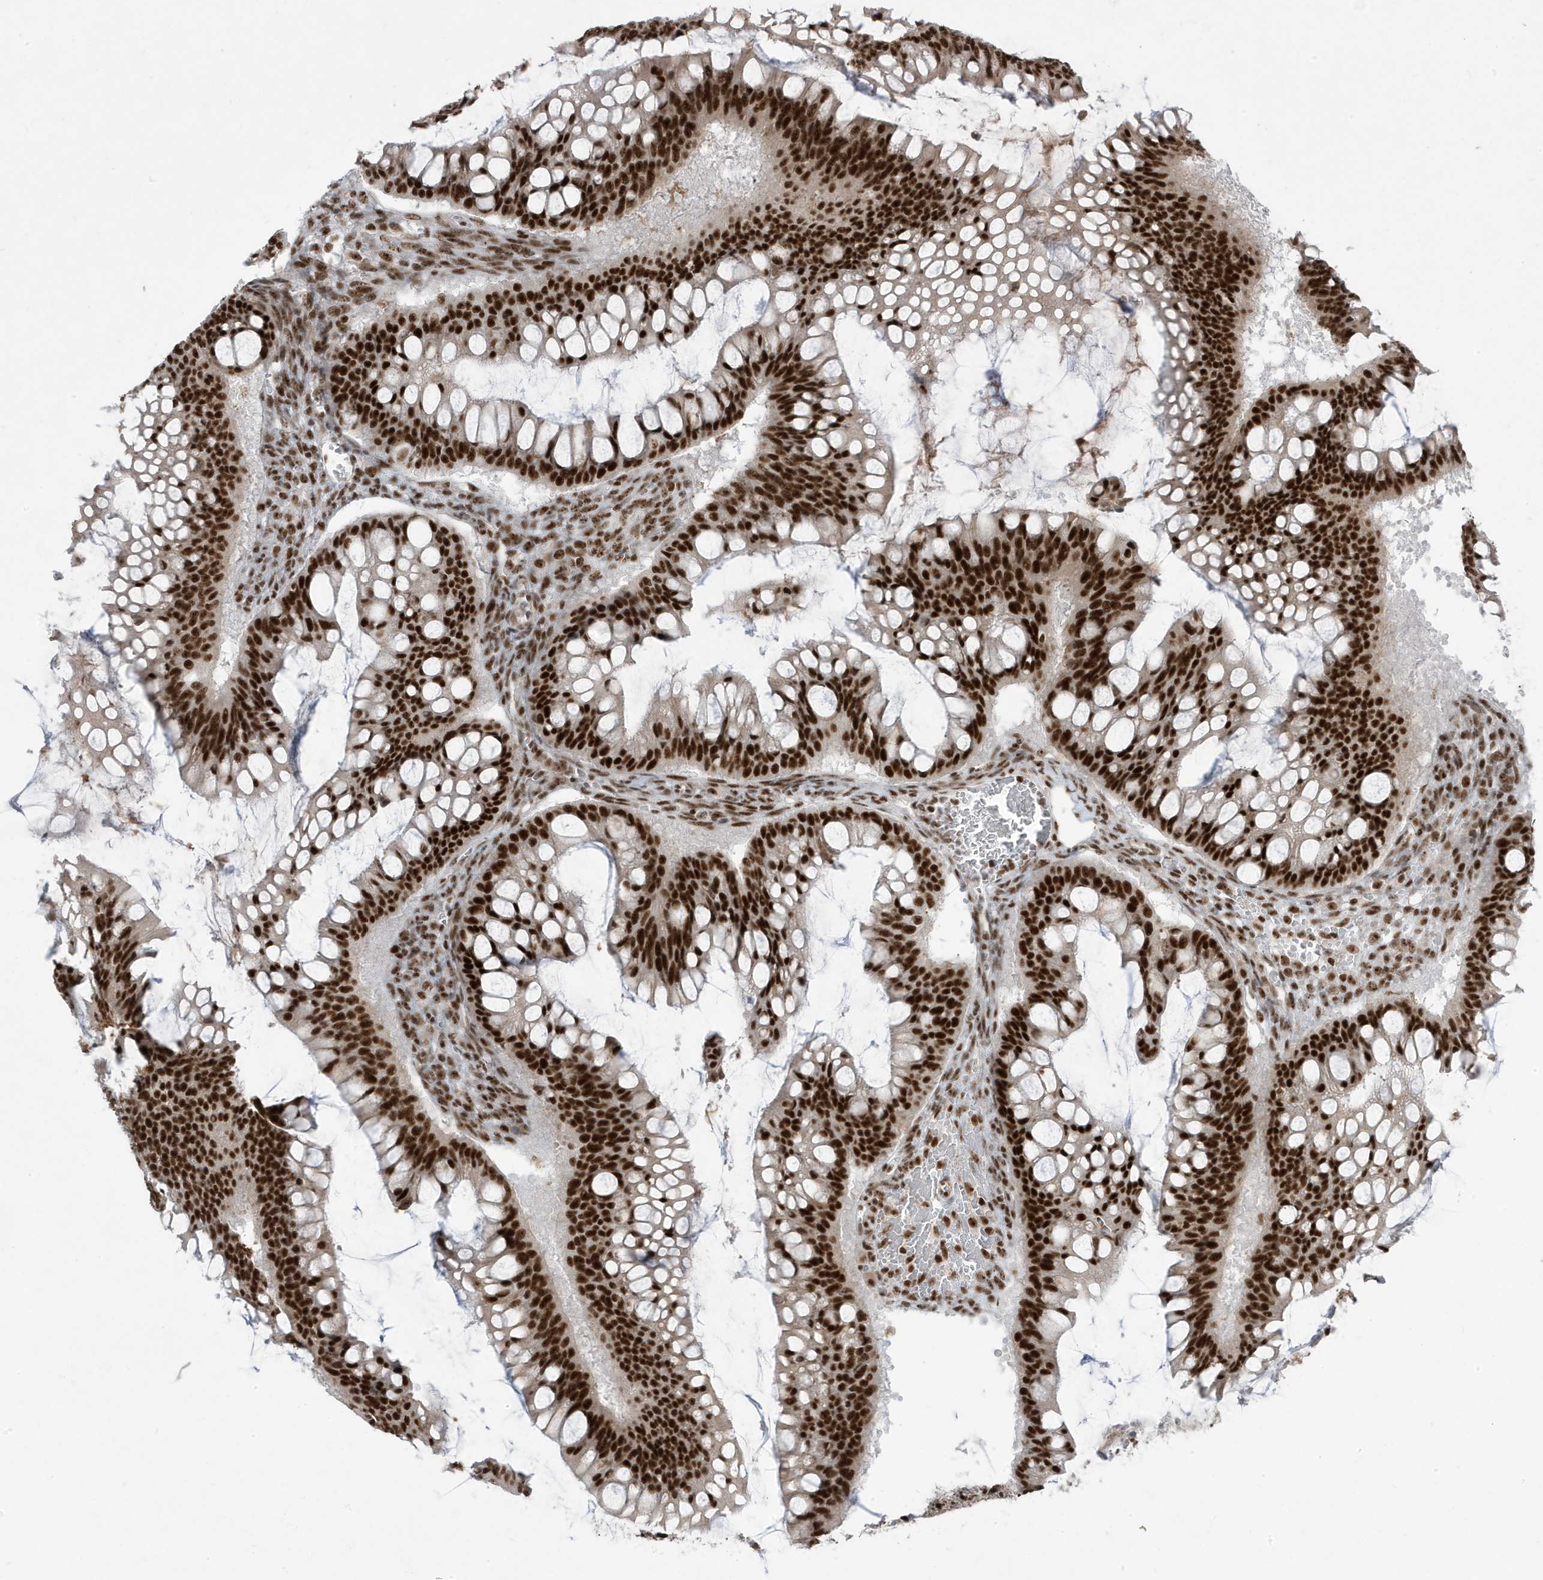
{"staining": {"intensity": "strong", "quantity": ">75%", "location": "nuclear"}, "tissue": "ovarian cancer", "cell_type": "Tumor cells", "image_type": "cancer", "snomed": [{"axis": "morphology", "description": "Cystadenocarcinoma, mucinous, NOS"}, {"axis": "topography", "description": "Ovary"}], "caption": "Ovarian cancer (mucinous cystadenocarcinoma) stained for a protein displays strong nuclear positivity in tumor cells.", "gene": "MTREX", "patient": {"sex": "female", "age": 73}}